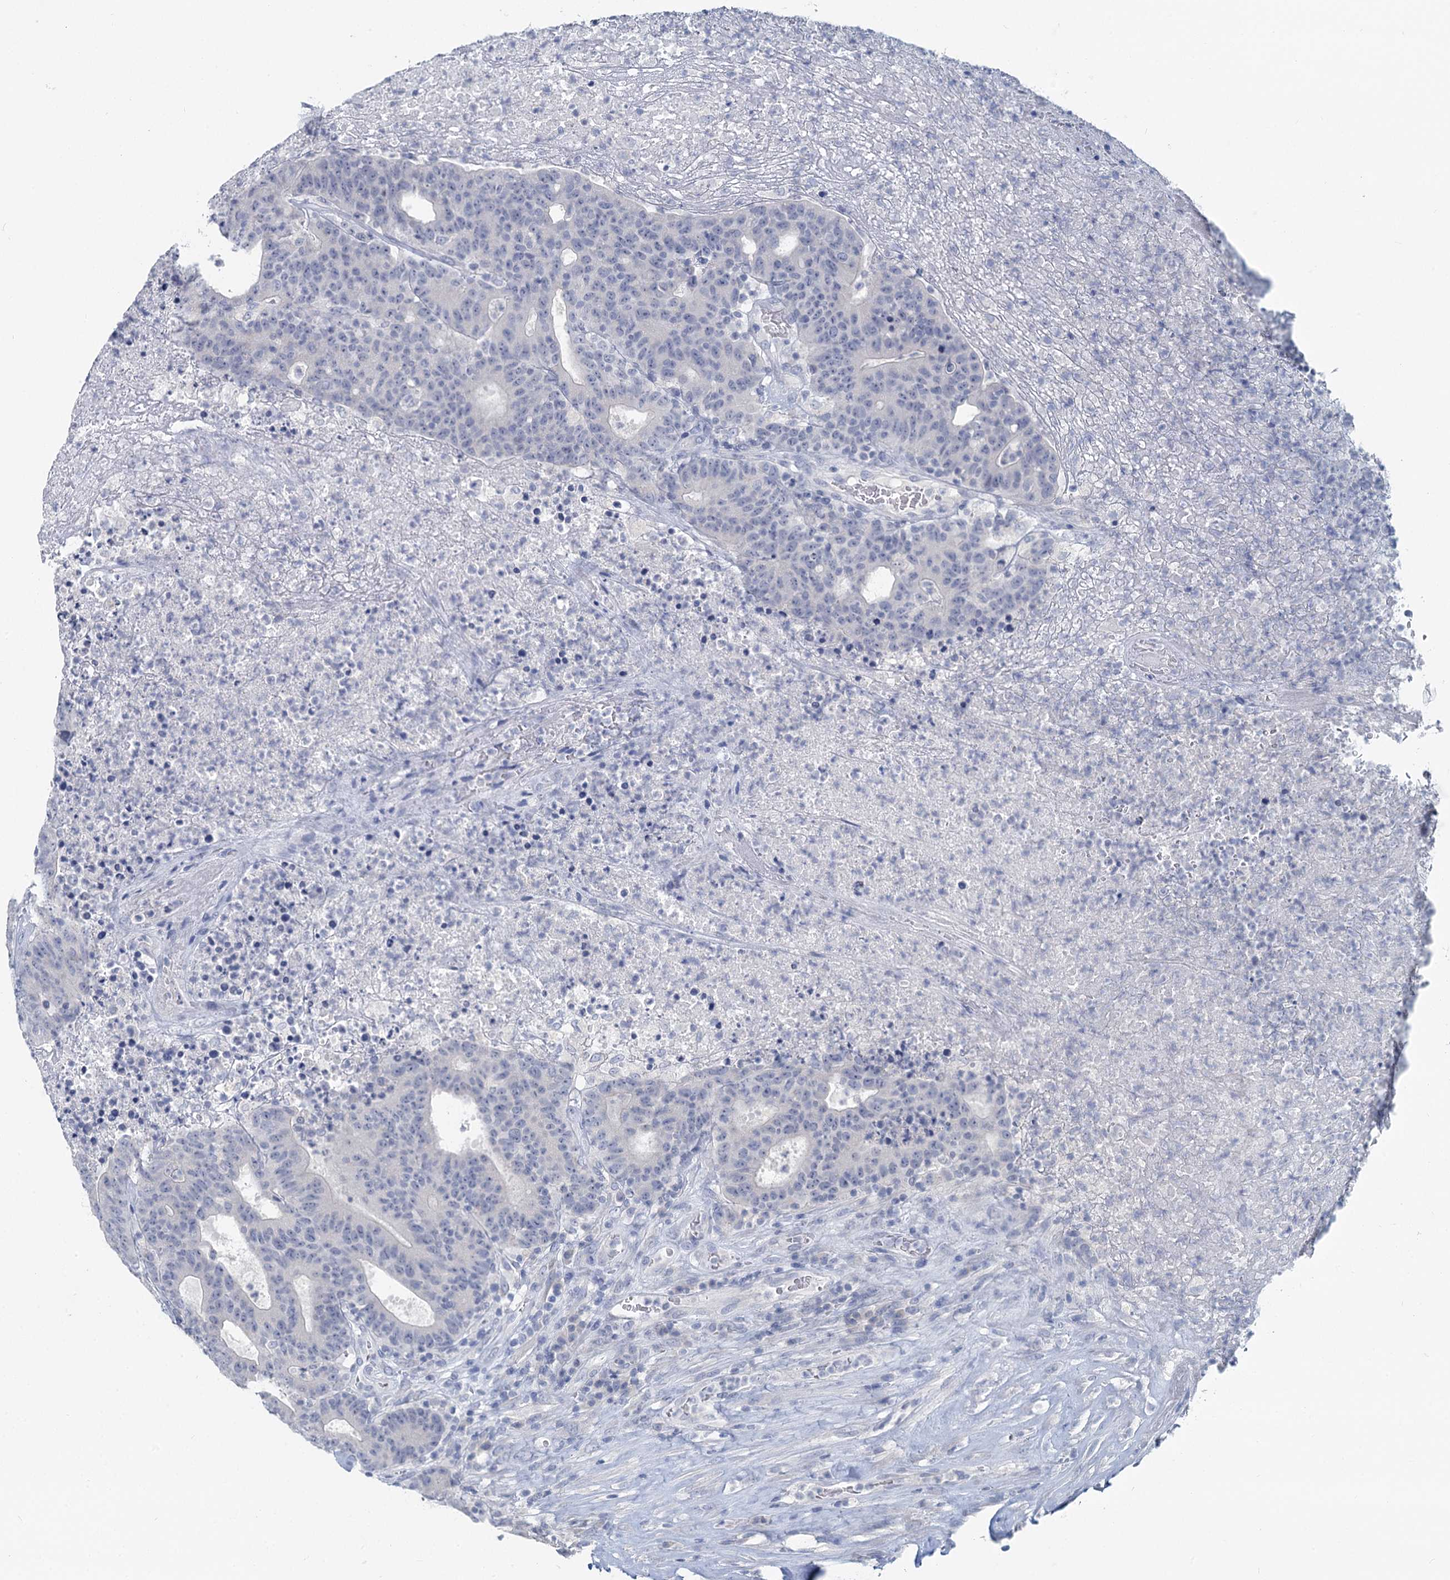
{"staining": {"intensity": "negative", "quantity": "none", "location": "none"}, "tissue": "colorectal cancer", "cell_type": "Tumor cells", "image_type": "cancer", "snomed": [{"axis": "morphology", "description": "Adenocarcinoma, NOS"}, {"axis": "topography", "description": "Colon"}], "caption": "Colorectal adenocarcinoma was stained to show a protein in brown. There is no significant staining in tumor cells.", "gene": "CHGA", "patient": {"sex": "female", "age": 75}}